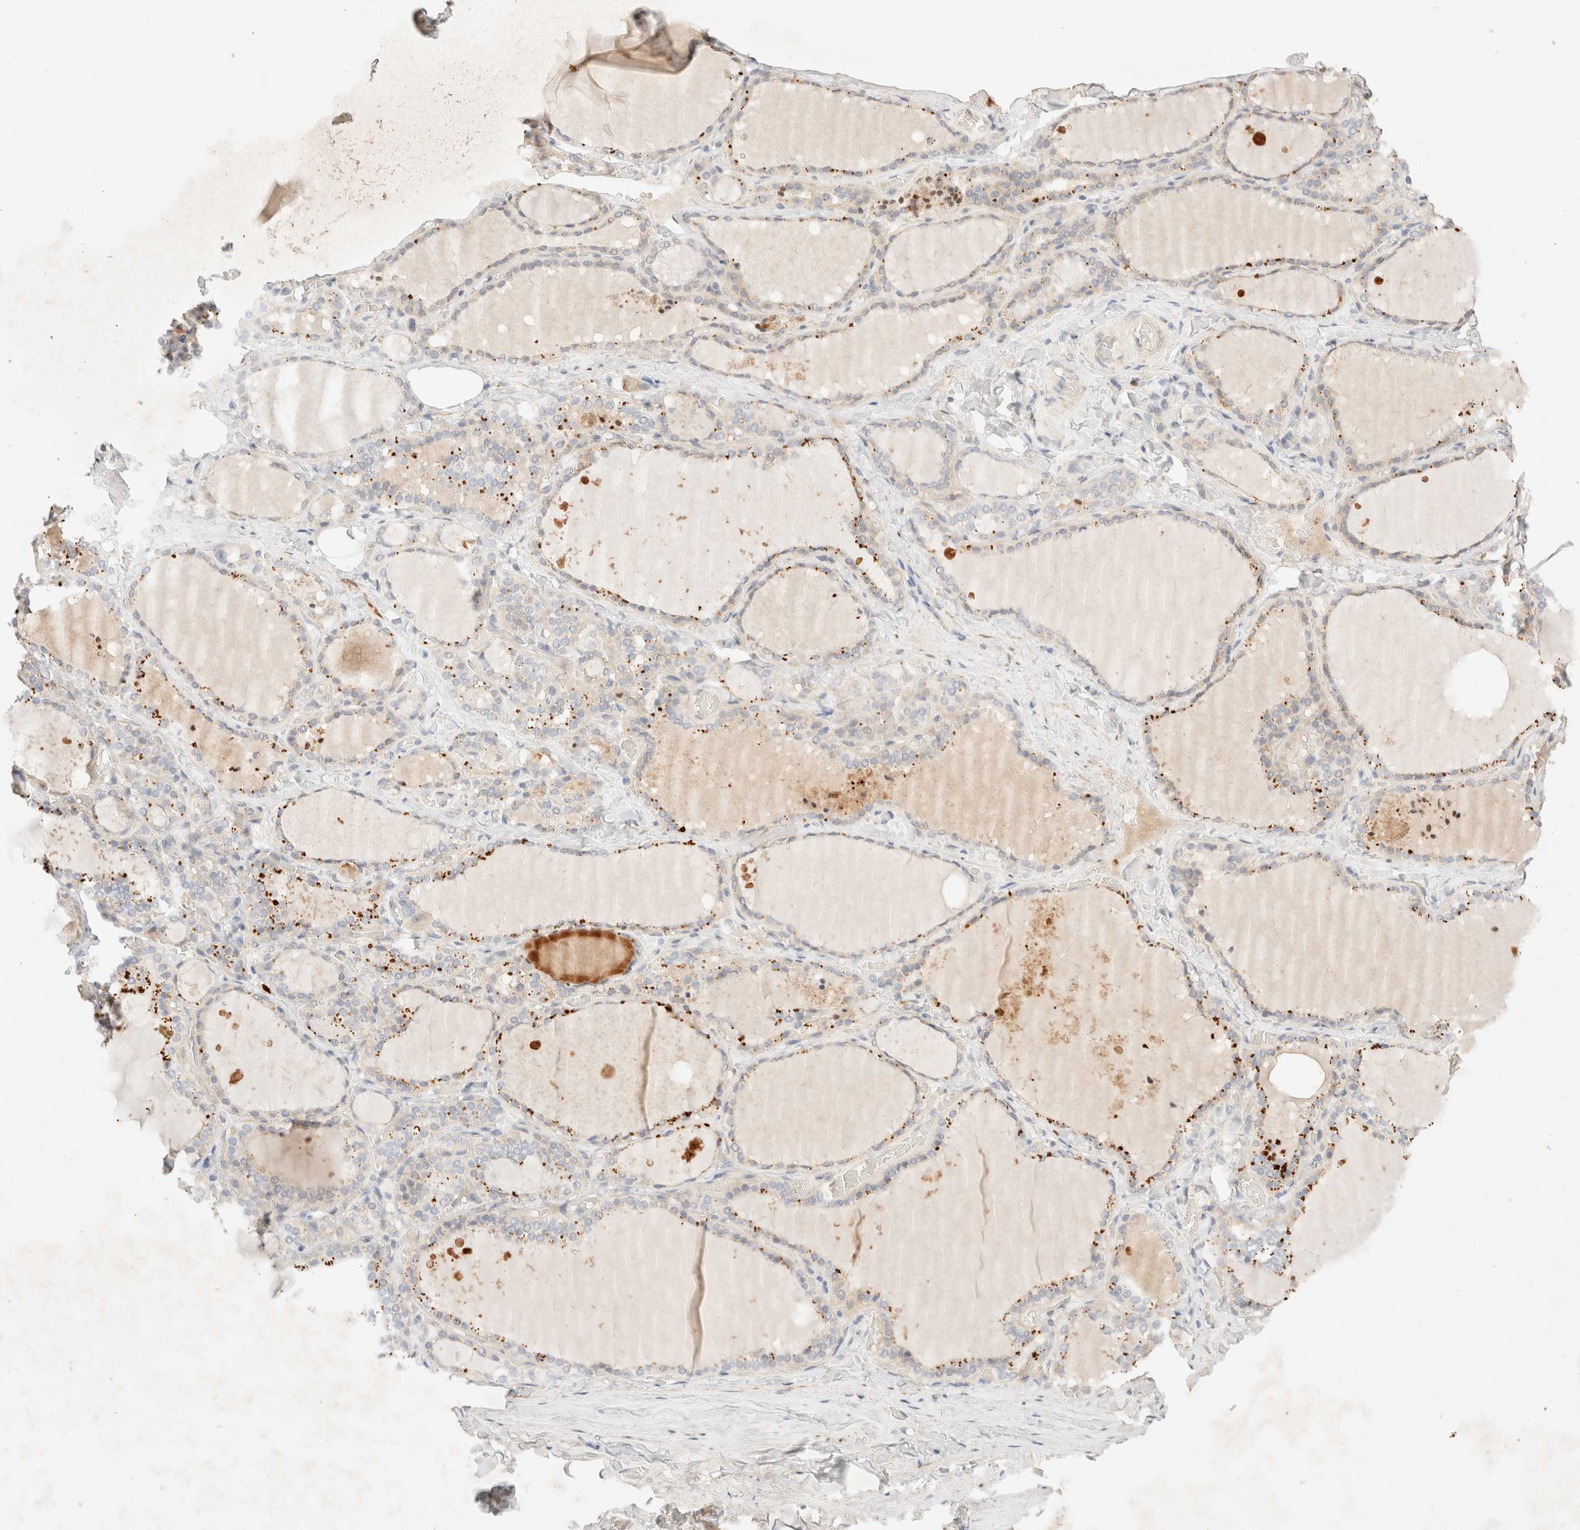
{"staining": {"intensity": "weak", "quantity": "<25%", "location": "cytoplasmic/membranous"}, "tissue": "thyroid gland", "cell_type": "Glandular cells", "image_type": "normal", "snomed": [{"axis": "morphology", "description": "Normal tissue, NOS"}, {"axis": "topography", "description": "Thyroid gland"}], "caption": "DAB immunohistochemical staining of benign human thyroid gland demonstrates no significant staining in glandular cells. (Brightfield microscopy of DAB (3,3'-diaminobenzidine) immunohistochemistry at high magnification).", "gene": "SNTB1", "patient": {"sex": "female", "age": 22}}